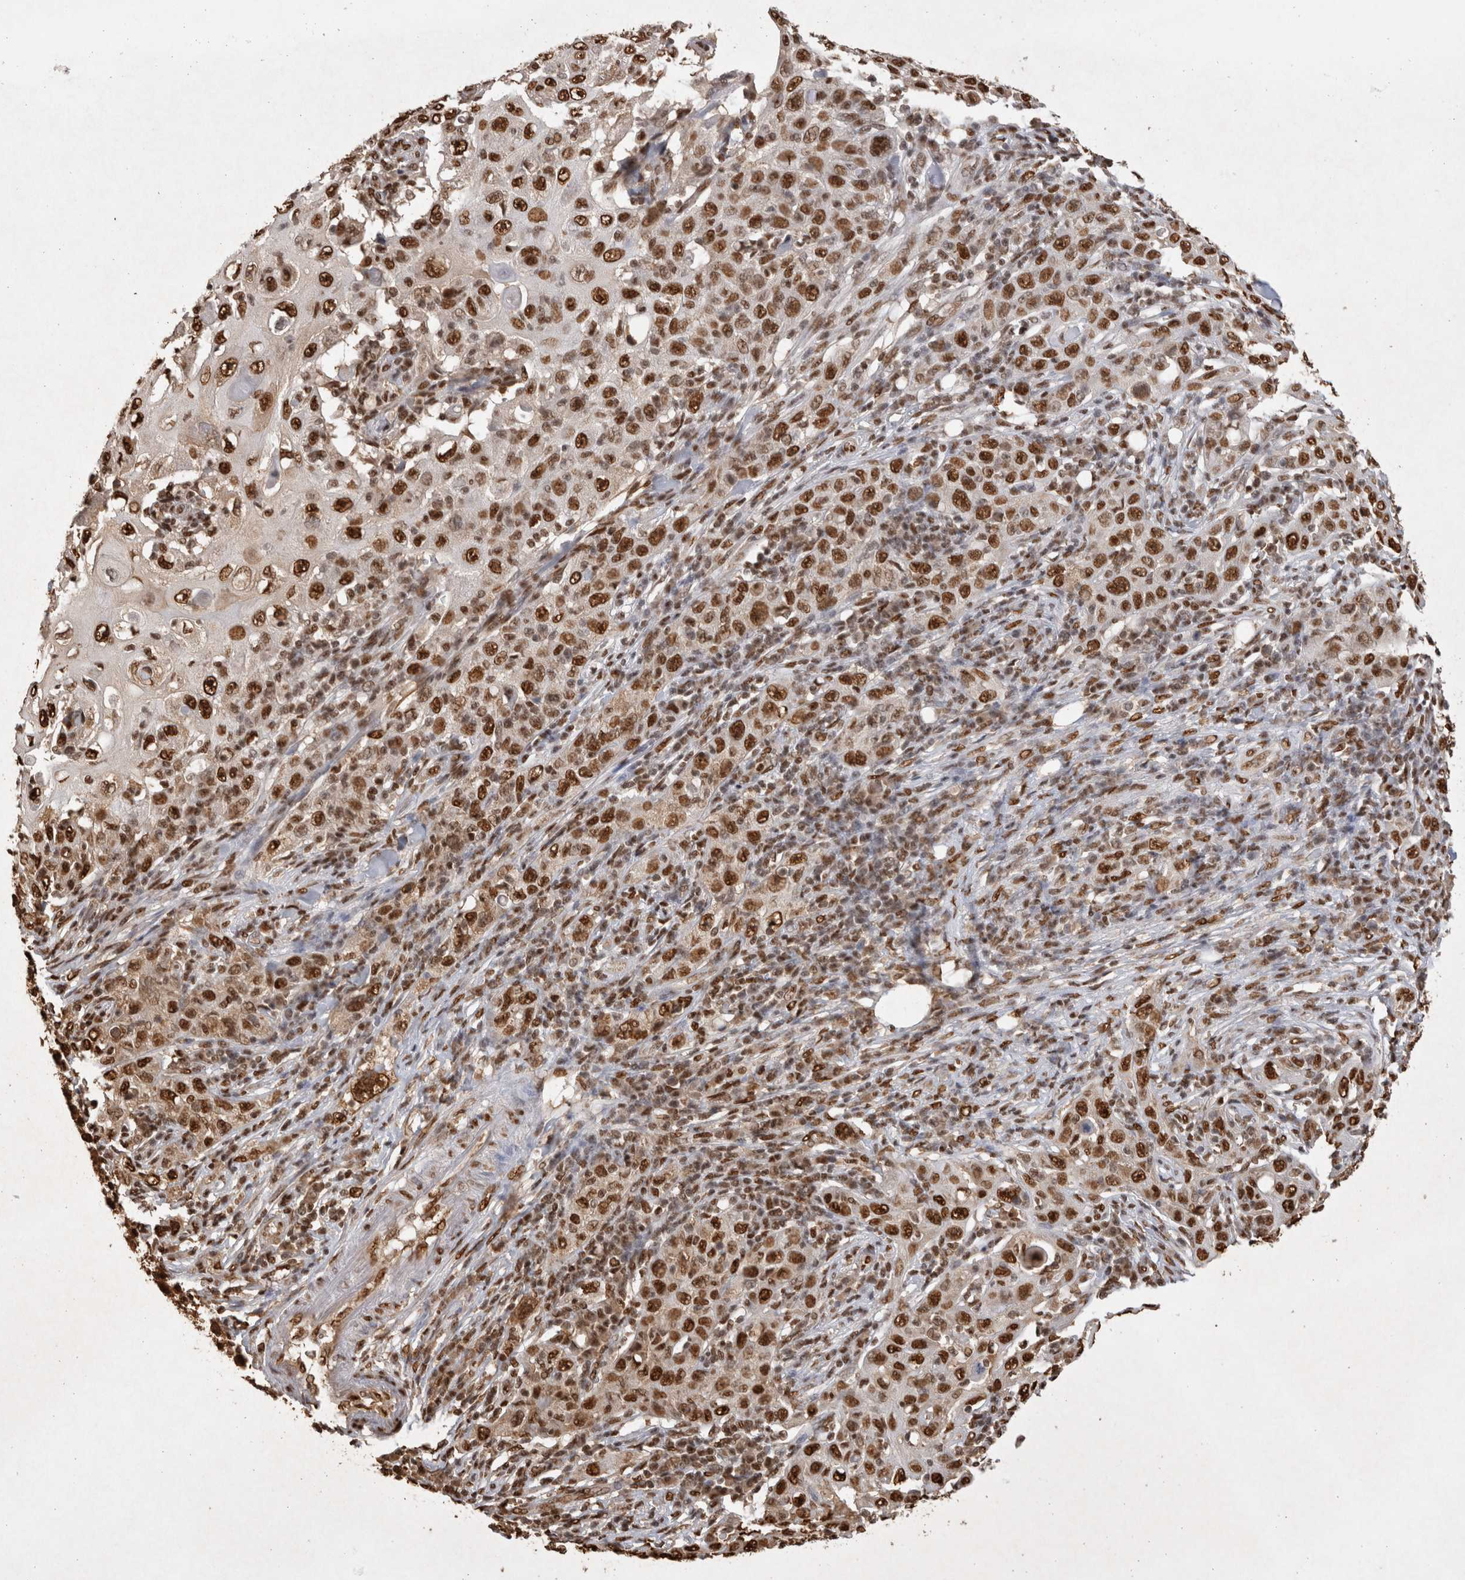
{"staining": {"intensity": "strong", "quantity": ">75%", "location": "nuclear"}, "tissue": "skin cancer", "cell_type": "Tumor cells", "image_type": "cancer", "snomed": [{"axis": "morphology", "description": "Squamous cell carcinoma, NOS"}, {"axis": "topography", "description": "Skin"}], "caption": "Approximately >75% of tumor cells in human skin cancer reveal strong nuclear protein expression as visualized by brown immunohistochemical staining.", "gene": "HDGF", "patient": {"sex": "female", "age": 88}}